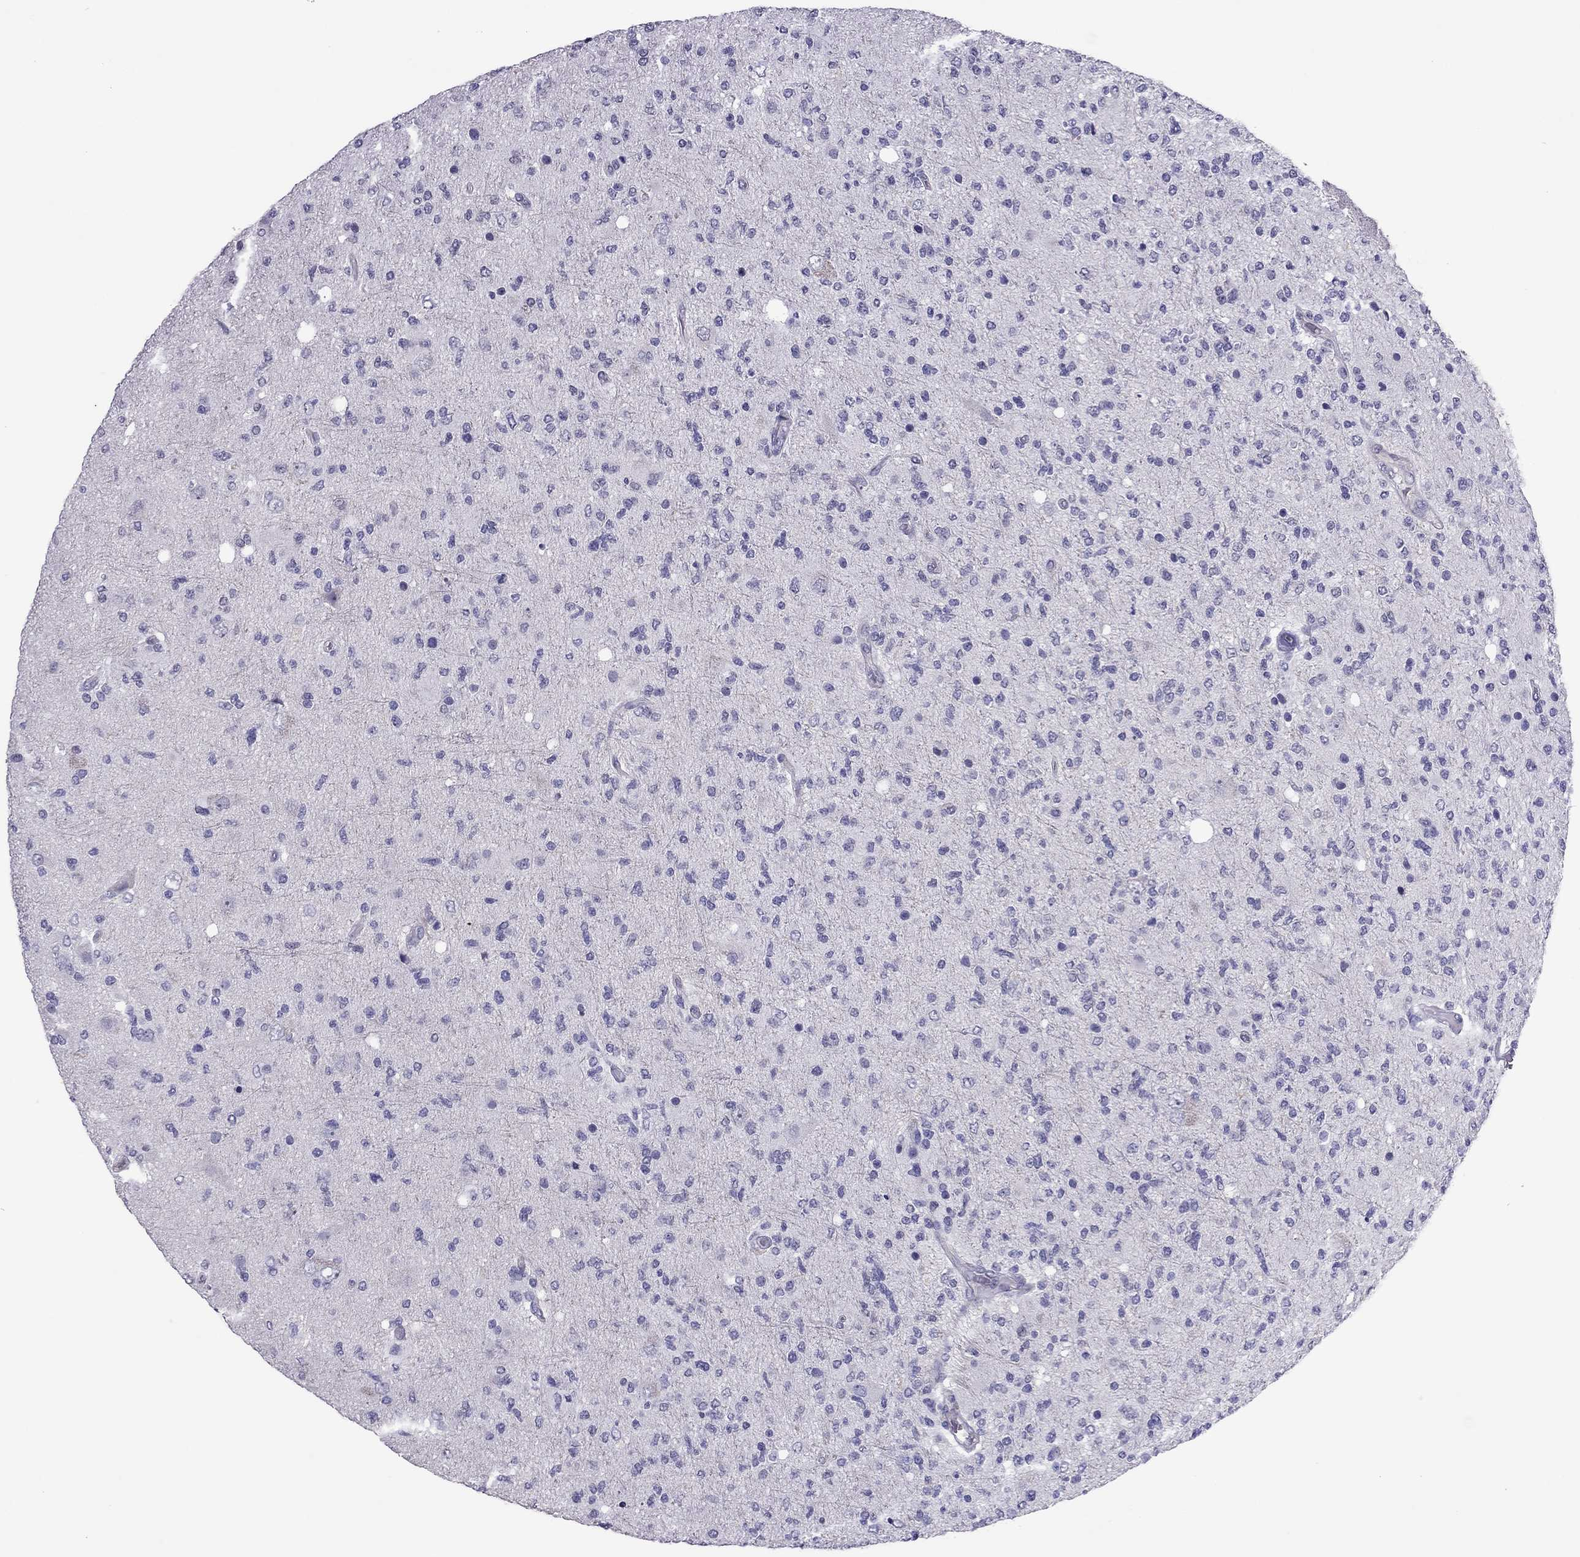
{"staining": {"intensity": "negative", "quantity": "none", "location": "none"}, "tissue": "glioma", "cell_type": "Tumor cells", "image_type": "cancer", "snomed": [{"axis": "morphology", "description": "Glioma, malignant, High grade"}, {"axis": "topography", "description": "Cerebral cortex"}], "caption": "High magnification brightfield microscopy of malignant high-grade glioma stained with DAB (brown) and counterstained with hematoxylin (blue): tumor cells show no significant expression. (Immunohistochemistry (ihc), brightfield microscopy, high magnification).", "gene": "SLC16A8", "patient": {"sex": "male", "age": 70}}